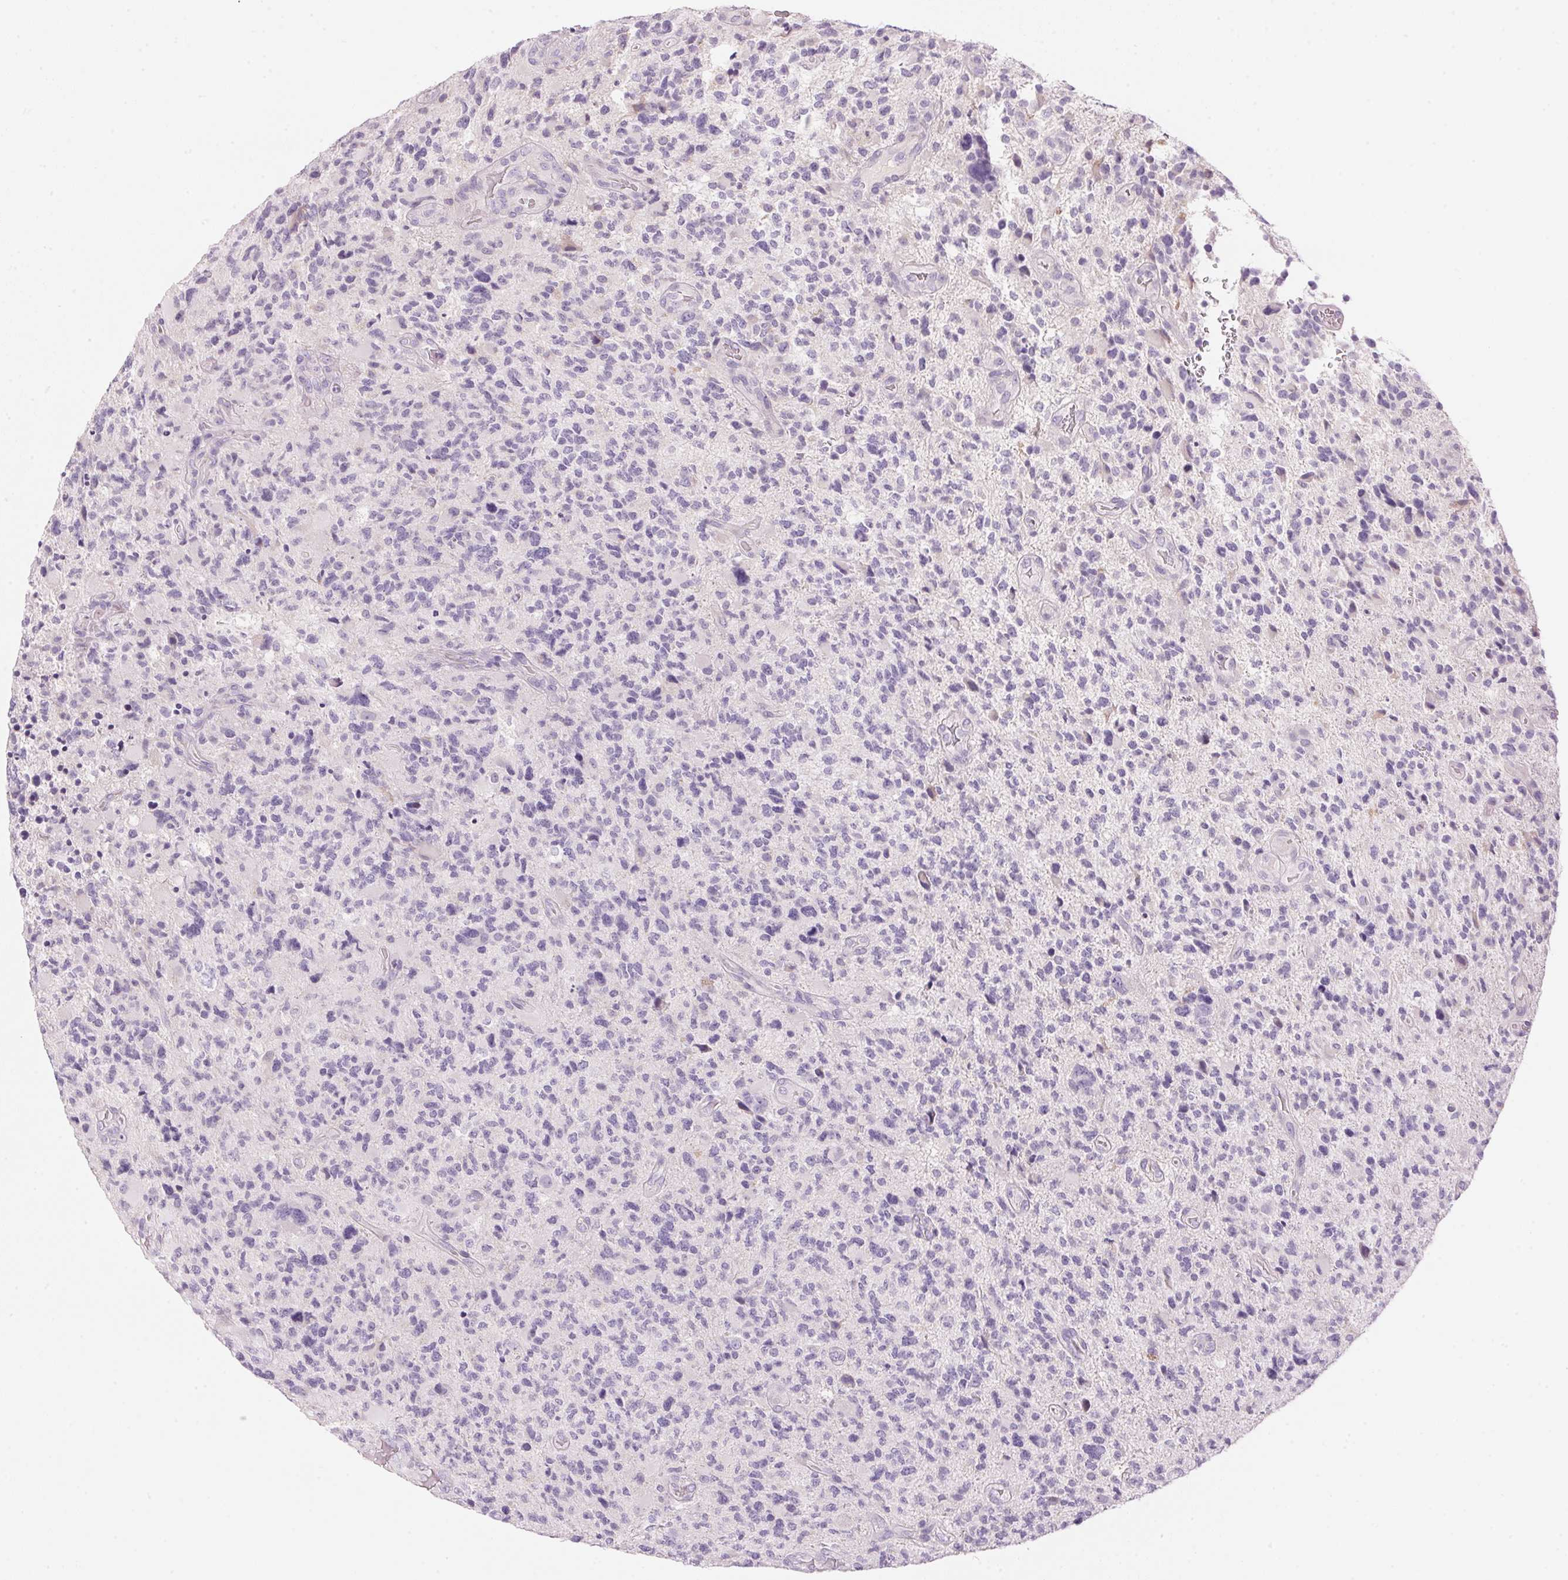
{"staining": {"intensity": "negative", "quantity": "none", "location": "none"}, "tissue": "glioma", "cell_type": "Tumor cells", "image_type": "cancer", "snomed": [{"axis": "morphology", "description": "Glioma, malignant, High grade"}, {"axis": "topography", "description": "Brain"}], "caption": "DAB immunohistochemical staining of human malignant glioma (high-grade) displays no significant positivity in tumor cells.", "gene": "HSD17B2", "patient": {"sex": "female", "age": 71}}